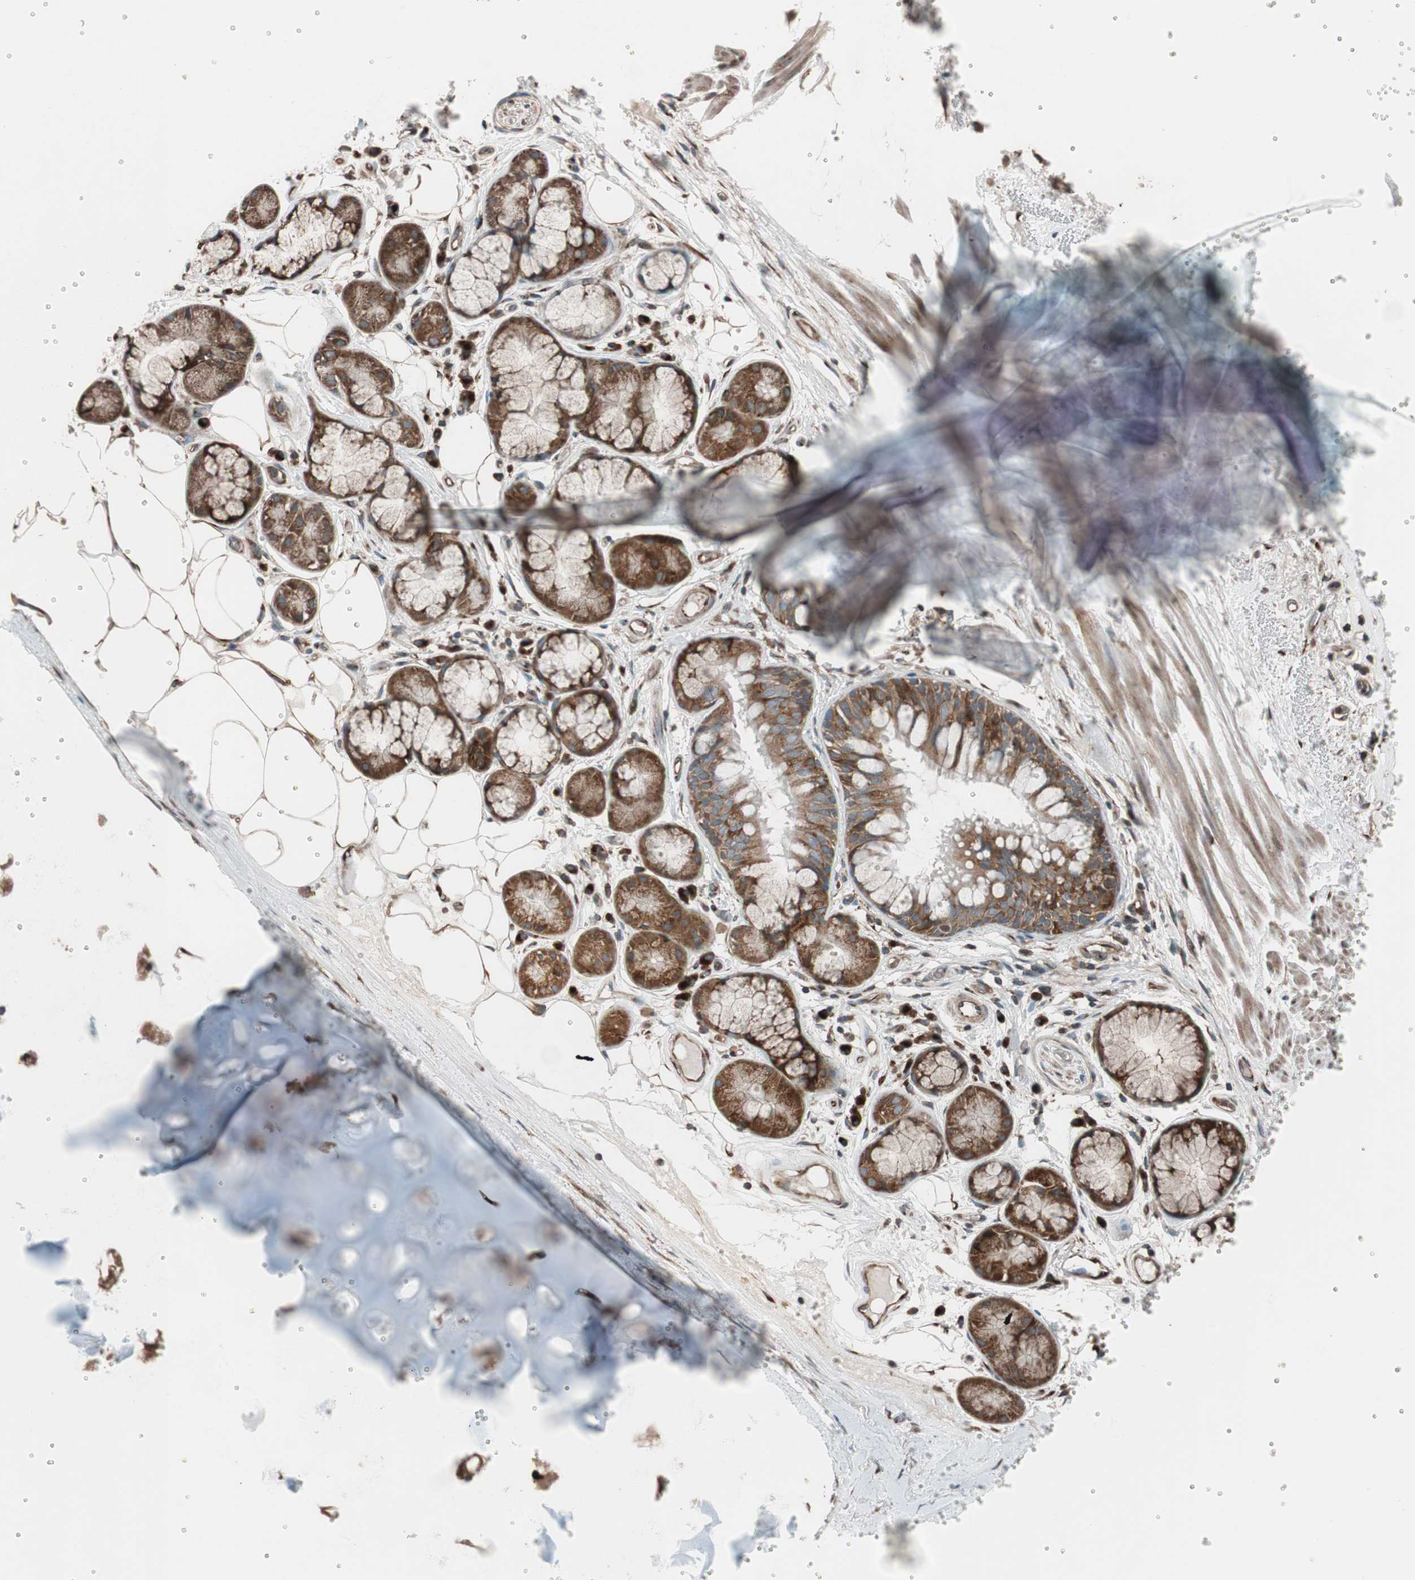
{"staining": {"intensity": "moderate", "quantity": ">75%", "location": "cytoplasmic/membranous"}, "tissue": "bronchus", "cell_type": "Respiratory epithelial cells", "image_type": "normal", "snomed": [{"axis": "morphology", "description": "Normal tissue, NOS"}, {"axis": "topography", "description": "Bronchus"}], "caption": "Human bronchus stained with a brown dye reveals moderate cytoplasmic/membranous positive staining in about >75% of respiratory epithelial cells.", "gene": "SEC31A", "patient": {"sex": "male", "age": 66}}